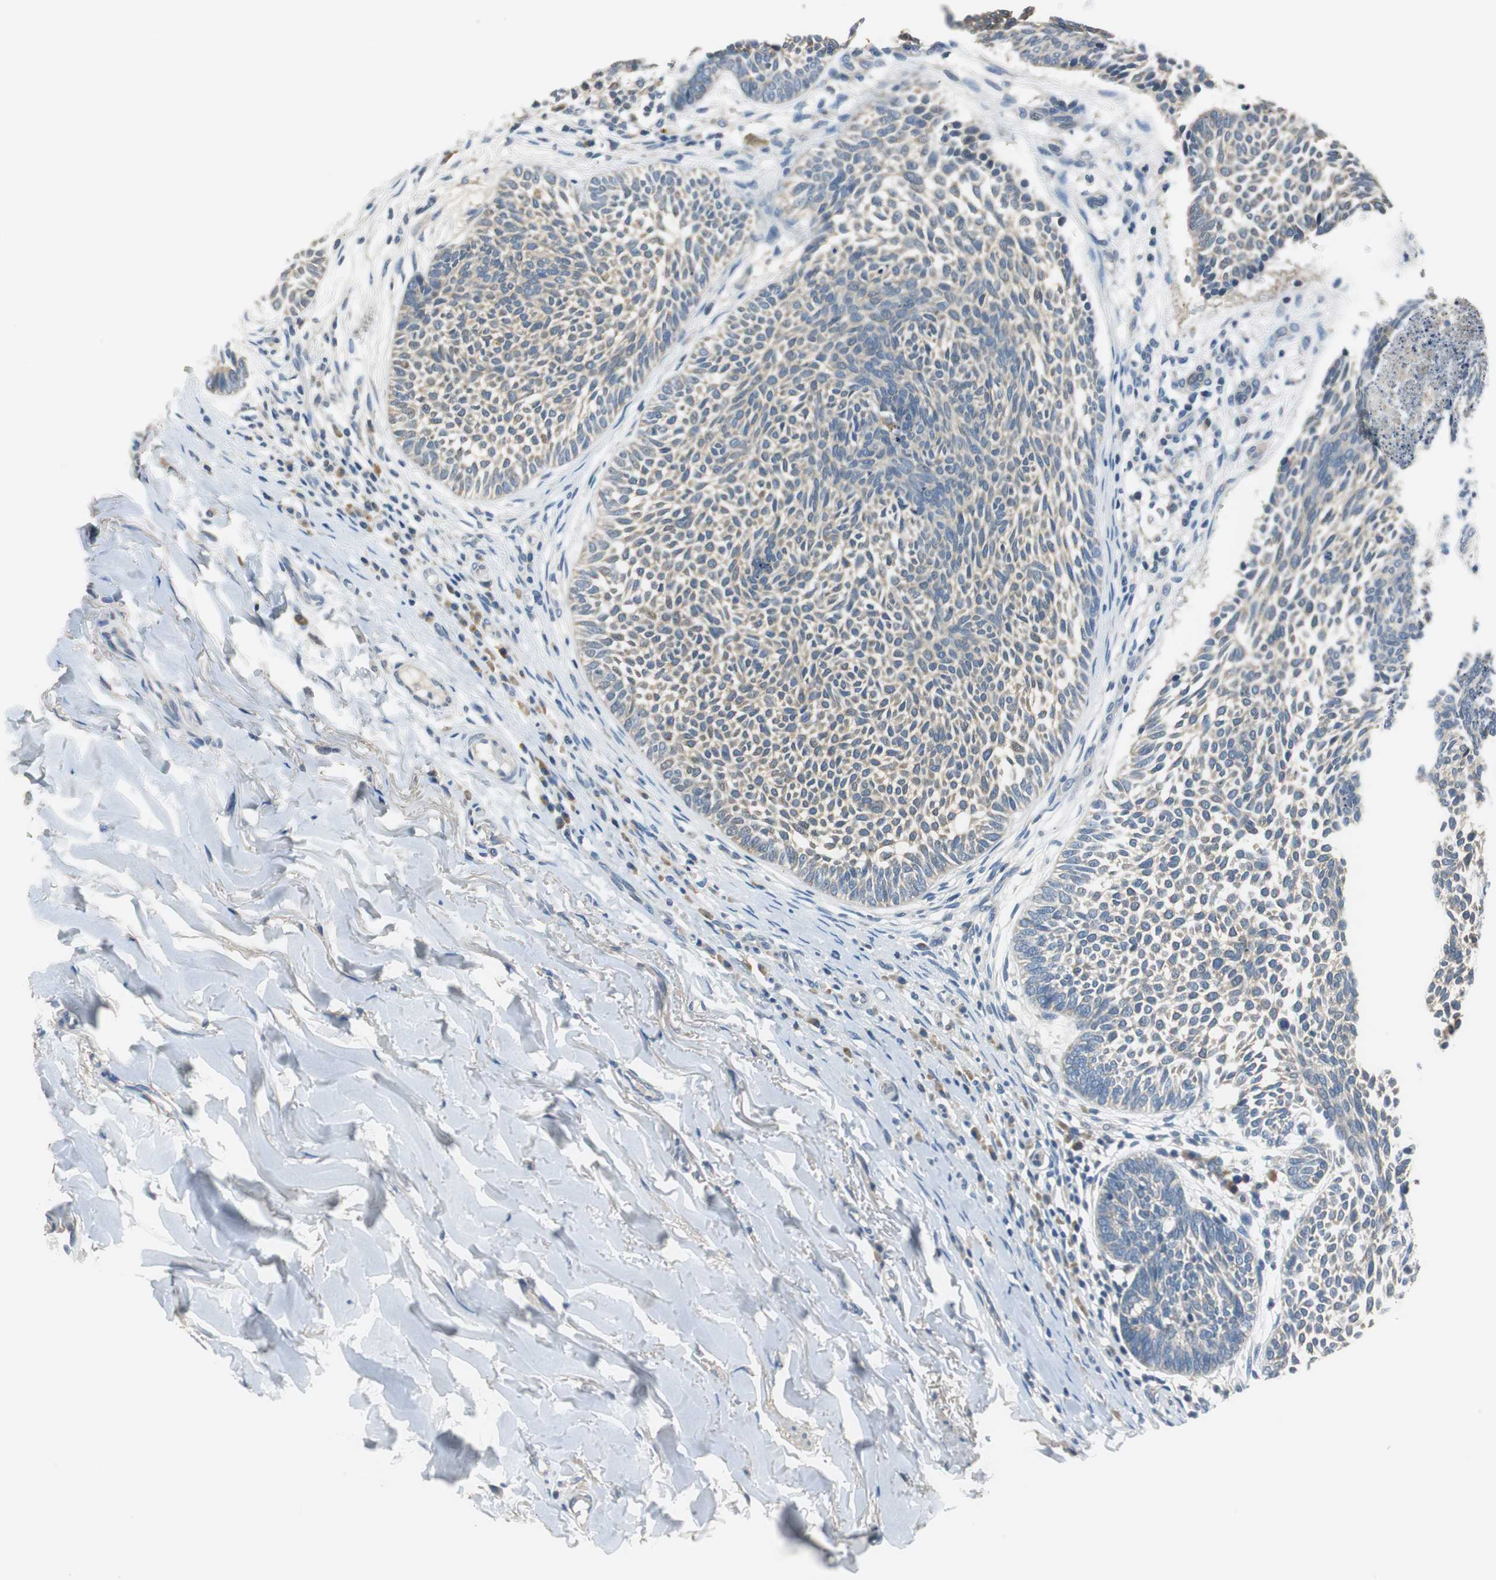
{"staining": {"intensity": "weak", "quantity": "<25%", "location": "cytoplasmic/membranous"}, "tissue": "skin cancer", "cell_type": "Tumor cells", "image_type": "cancer", "snomed": [{"axis": "morphology", "description": "Normal tissue, NOS"}, {"axis": "morphology", "description": "Basal cell carcinoma"}, {"axis": "topography", "description": "Skin"}], "caption": "IHC of basal cell carcinoma (skin) demonstrates no staining in tumor cells.", "gene": "FADS2", "patient": {"sex": "male", "age": 87}}